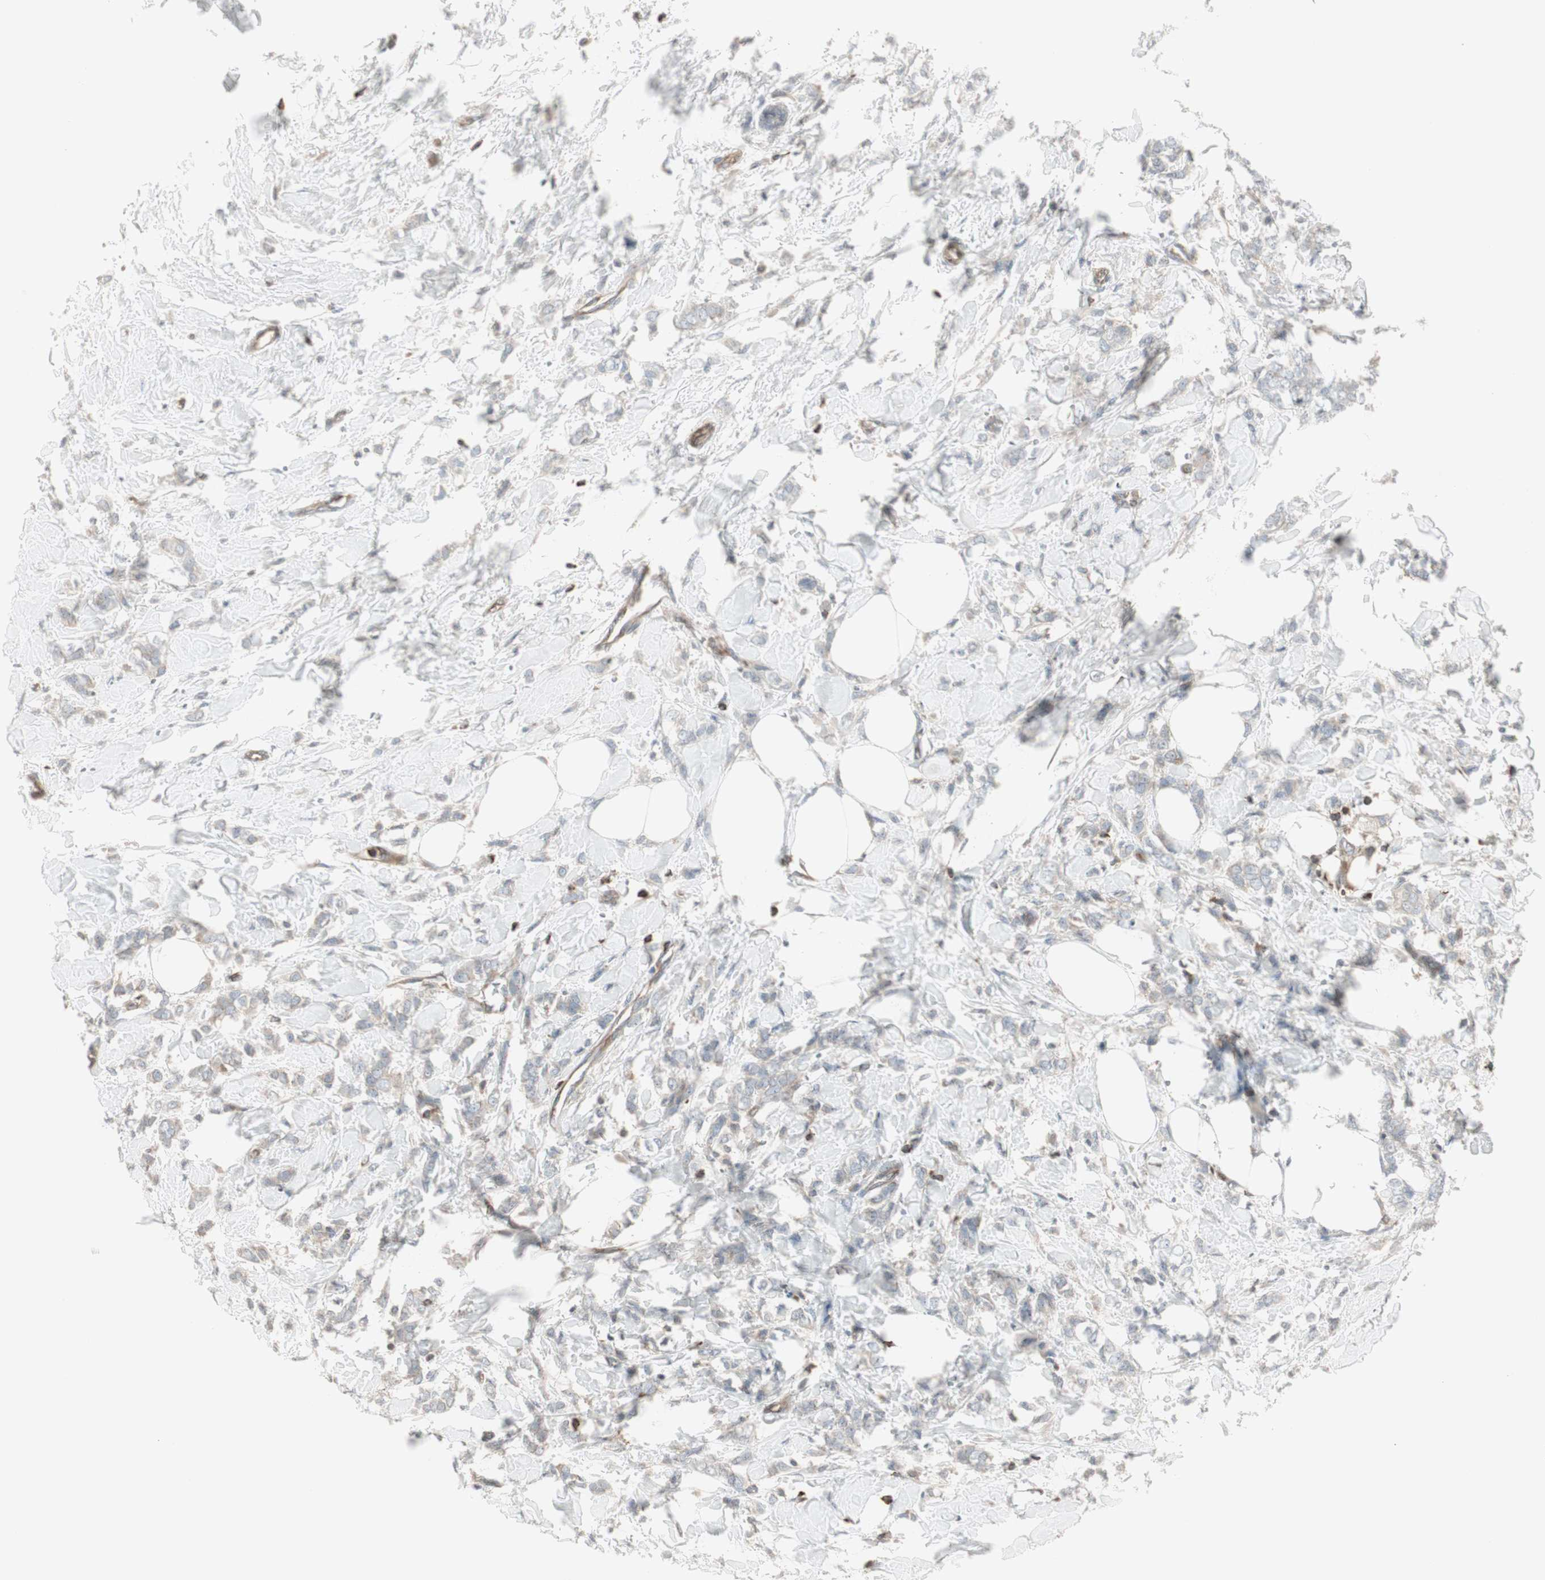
{"staining": {"intensity": "weak", "quantity": "25%-75%", "location": "cytoplasmic/membranous"}, "tissue": "breast cancer", "cell_type": "Tumor cells", "image_type": "cancer", "snomed": [{"axis": "morphology", "description": "Lobular carcinoma, in situ"}, {"axis": "morphology", "description": "Lobular carcinoma"}, {"axis": "topography", "description": "Breast"}], "caption": "The micrograph reveals immunohistochemical staining of breast cancer. There is weak cytoplasmic/membranous expression is appreciated in about 25%-75% of tumor cells.", "gene": "ARHGEF1", "patient": {"sex": "female", "age": 41}}